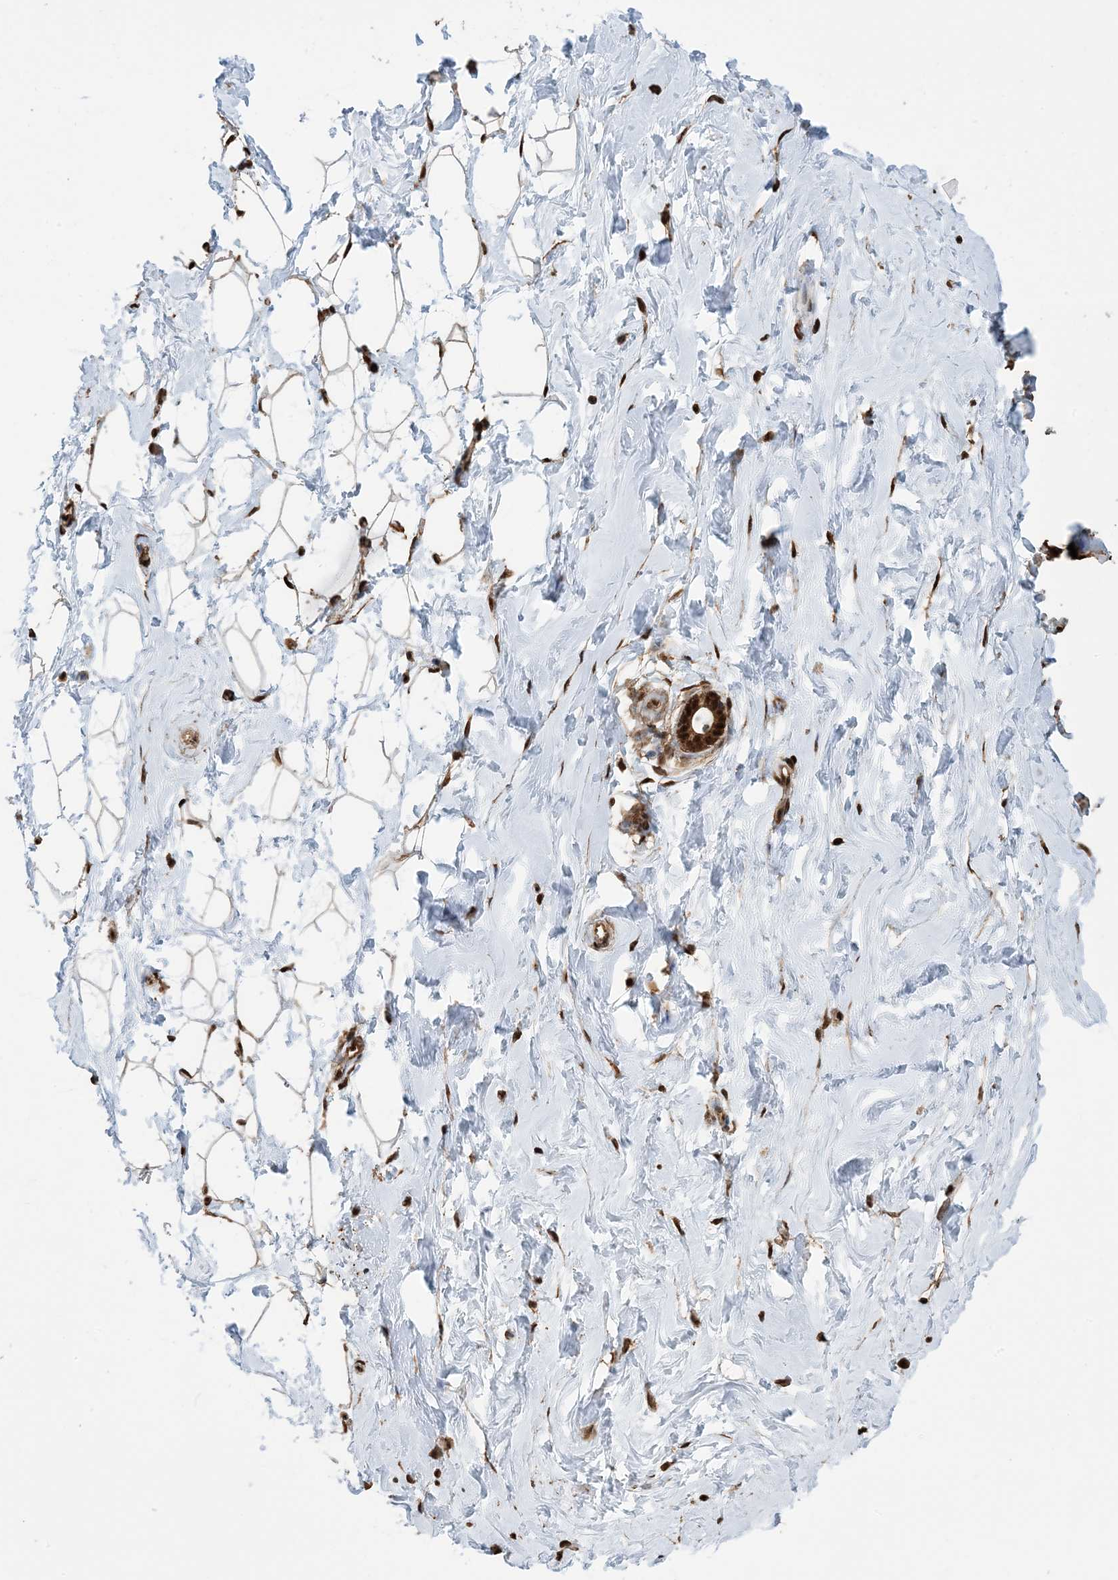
{"staining": {"intensity": "strong", "quantity": "25%-75%", "location": "nuclear"}, "tissue": "breast", "cell_type": "Adipocytes", "image_type": "normal", "snomed": [{"axis": "morphology", "description": "Normal tissue, NOS"}, {"axis": "morphology", "description": "Adenoma, NOS"}, {"axis": "topography", "description": "Breast"}], "caption": "Protein staining of benign breast shows strong nuclear expression in approximately 25%-75% of adipocytes. Nuclei are stained in blue.", "gene": "HSPA1A", "patient": {"sex": "female", "age": 23}}